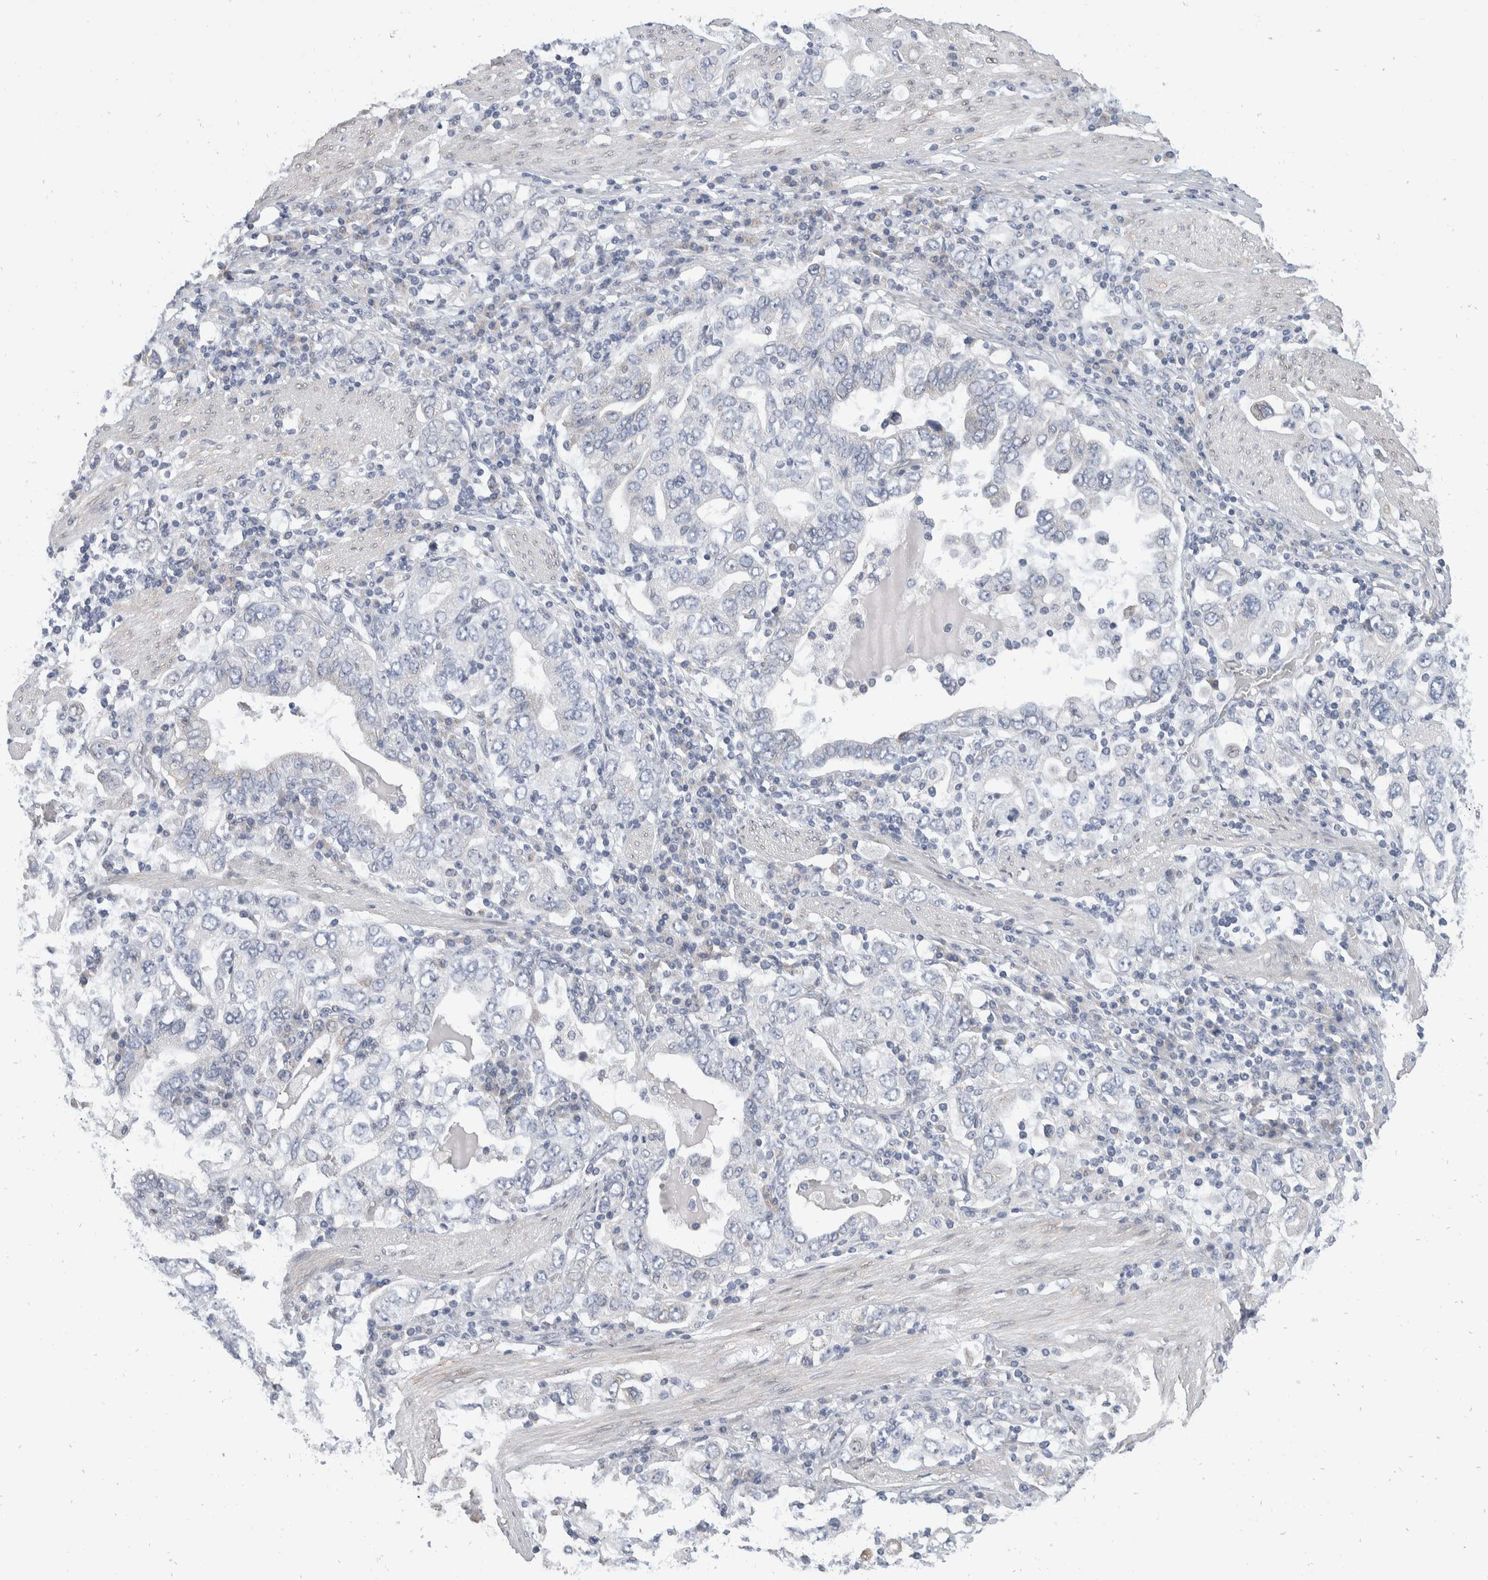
{"staining": {"intensity": "negative", "quantity": "none", "location": "none"}, "tissue": "stomach cancer", "cell_type": "Tumor cells", "image_type": "cancer", "snomed": [{"axis": "morphology", "description": "Adenocarcinoma, NOS"}, {"axis": "topography", "description": "Stomach, upper"}], "caption": "The image shows no staining of tumor cells in stomach cancer (adenocarcinoma). (Brightfield microscopy of DAB (3,3'-diaminobenzidine) immunohistochemistry at high magnification).", "gene": "TMEM245", "patient": {"sex": "male", "age": 62}}